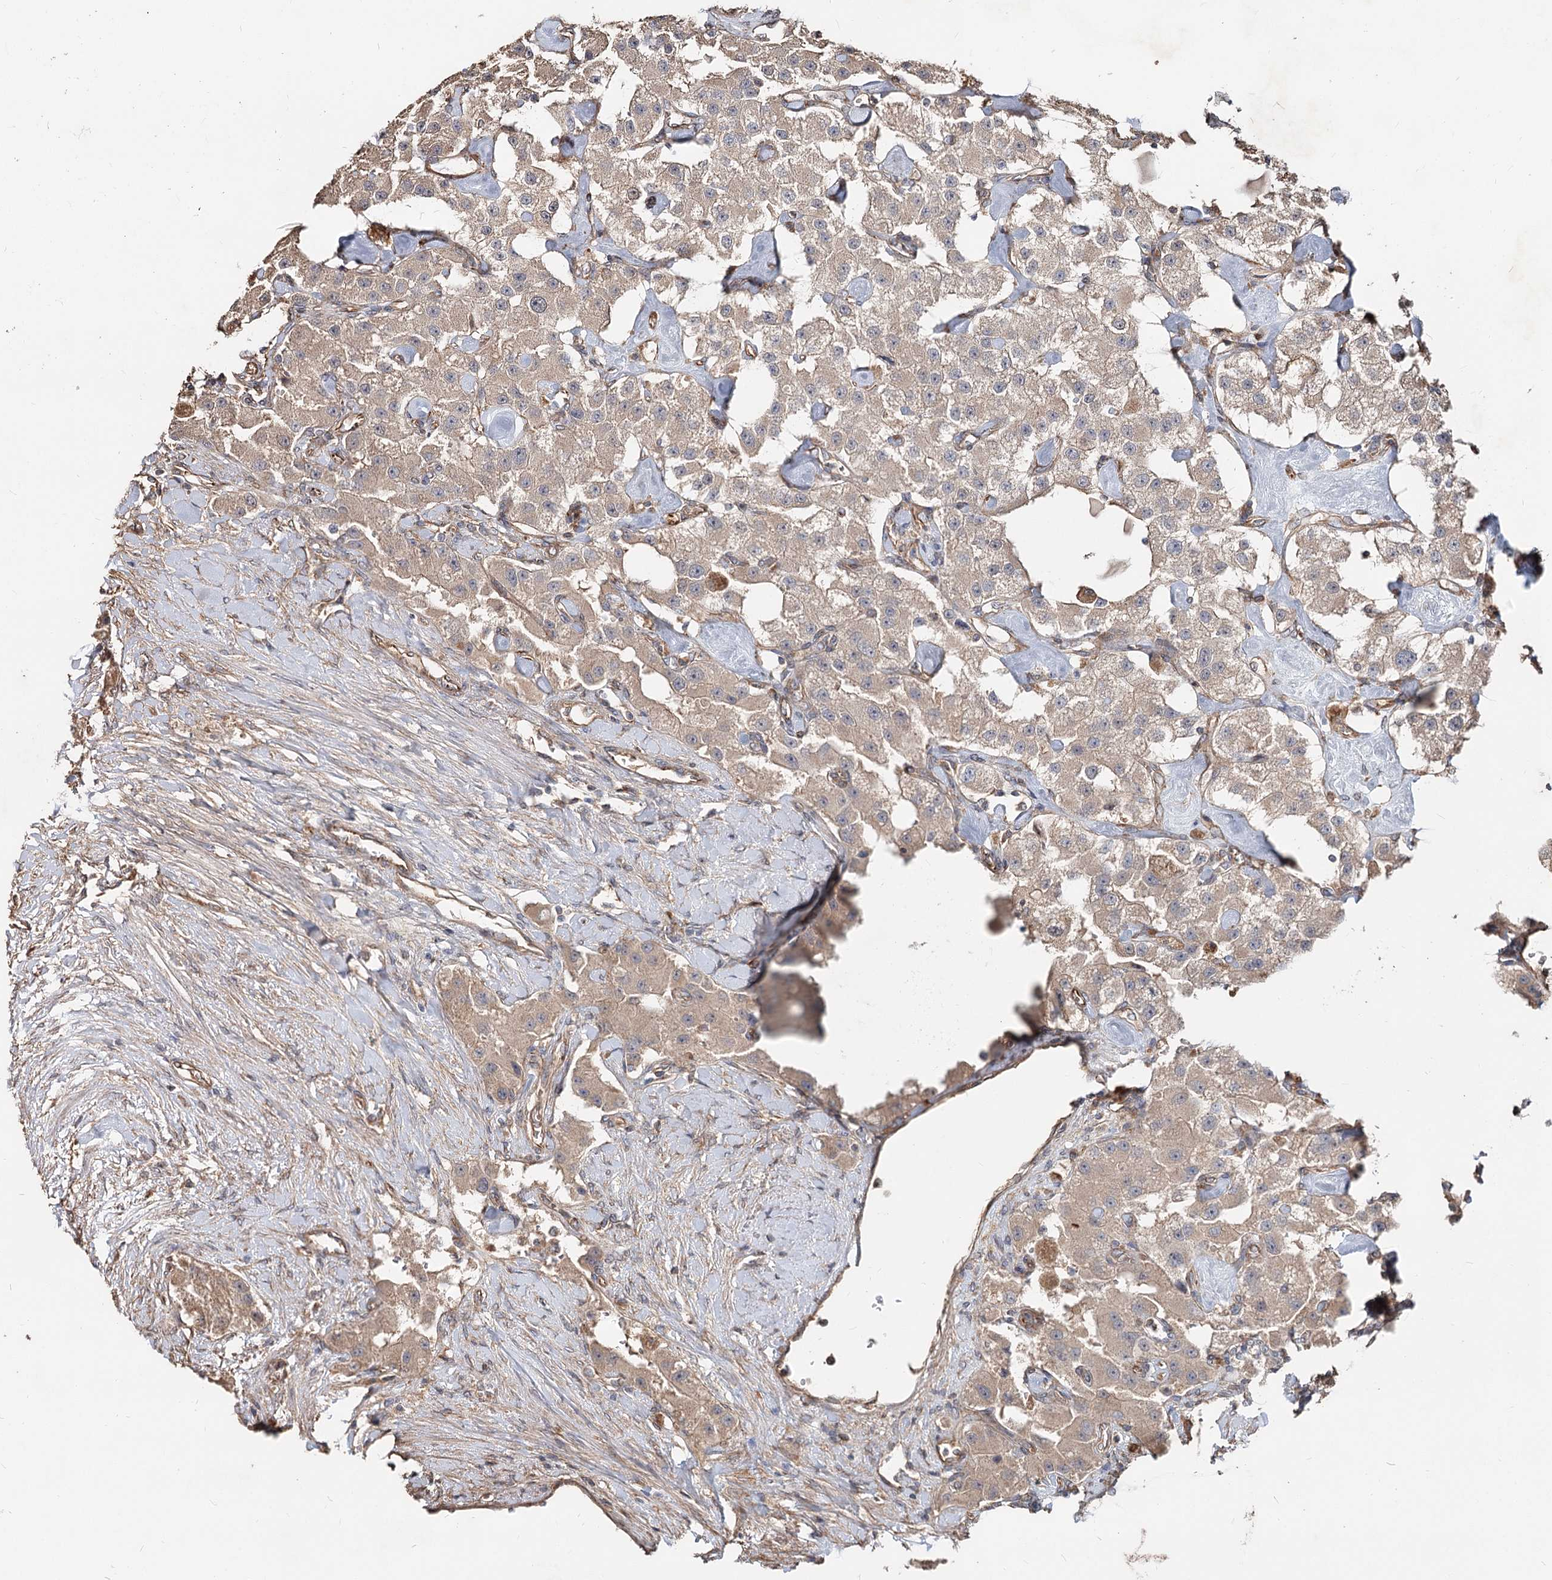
{"staining": {"intensity": "weak", "quantity": ">75%", "location": "cytoplasmic/membranous"}, "tissue": "carcinoid", "cell_type": "Tumor cells", "image_type": "cancer", "snomed": [{"axis": "morphology", "description": "Carcinoid, malignant, NOS"}, {"axis": "topography", "description": "Pancreas"}], "caption": "Tumor cells demonstrate weak cytoplasmic/membranous staining in about >75% of cells in carcinoid. (IHC, brightfield microscopy, high magnification).", "gene": "SPART", "patient": {"sex": "male", "age": 41}}